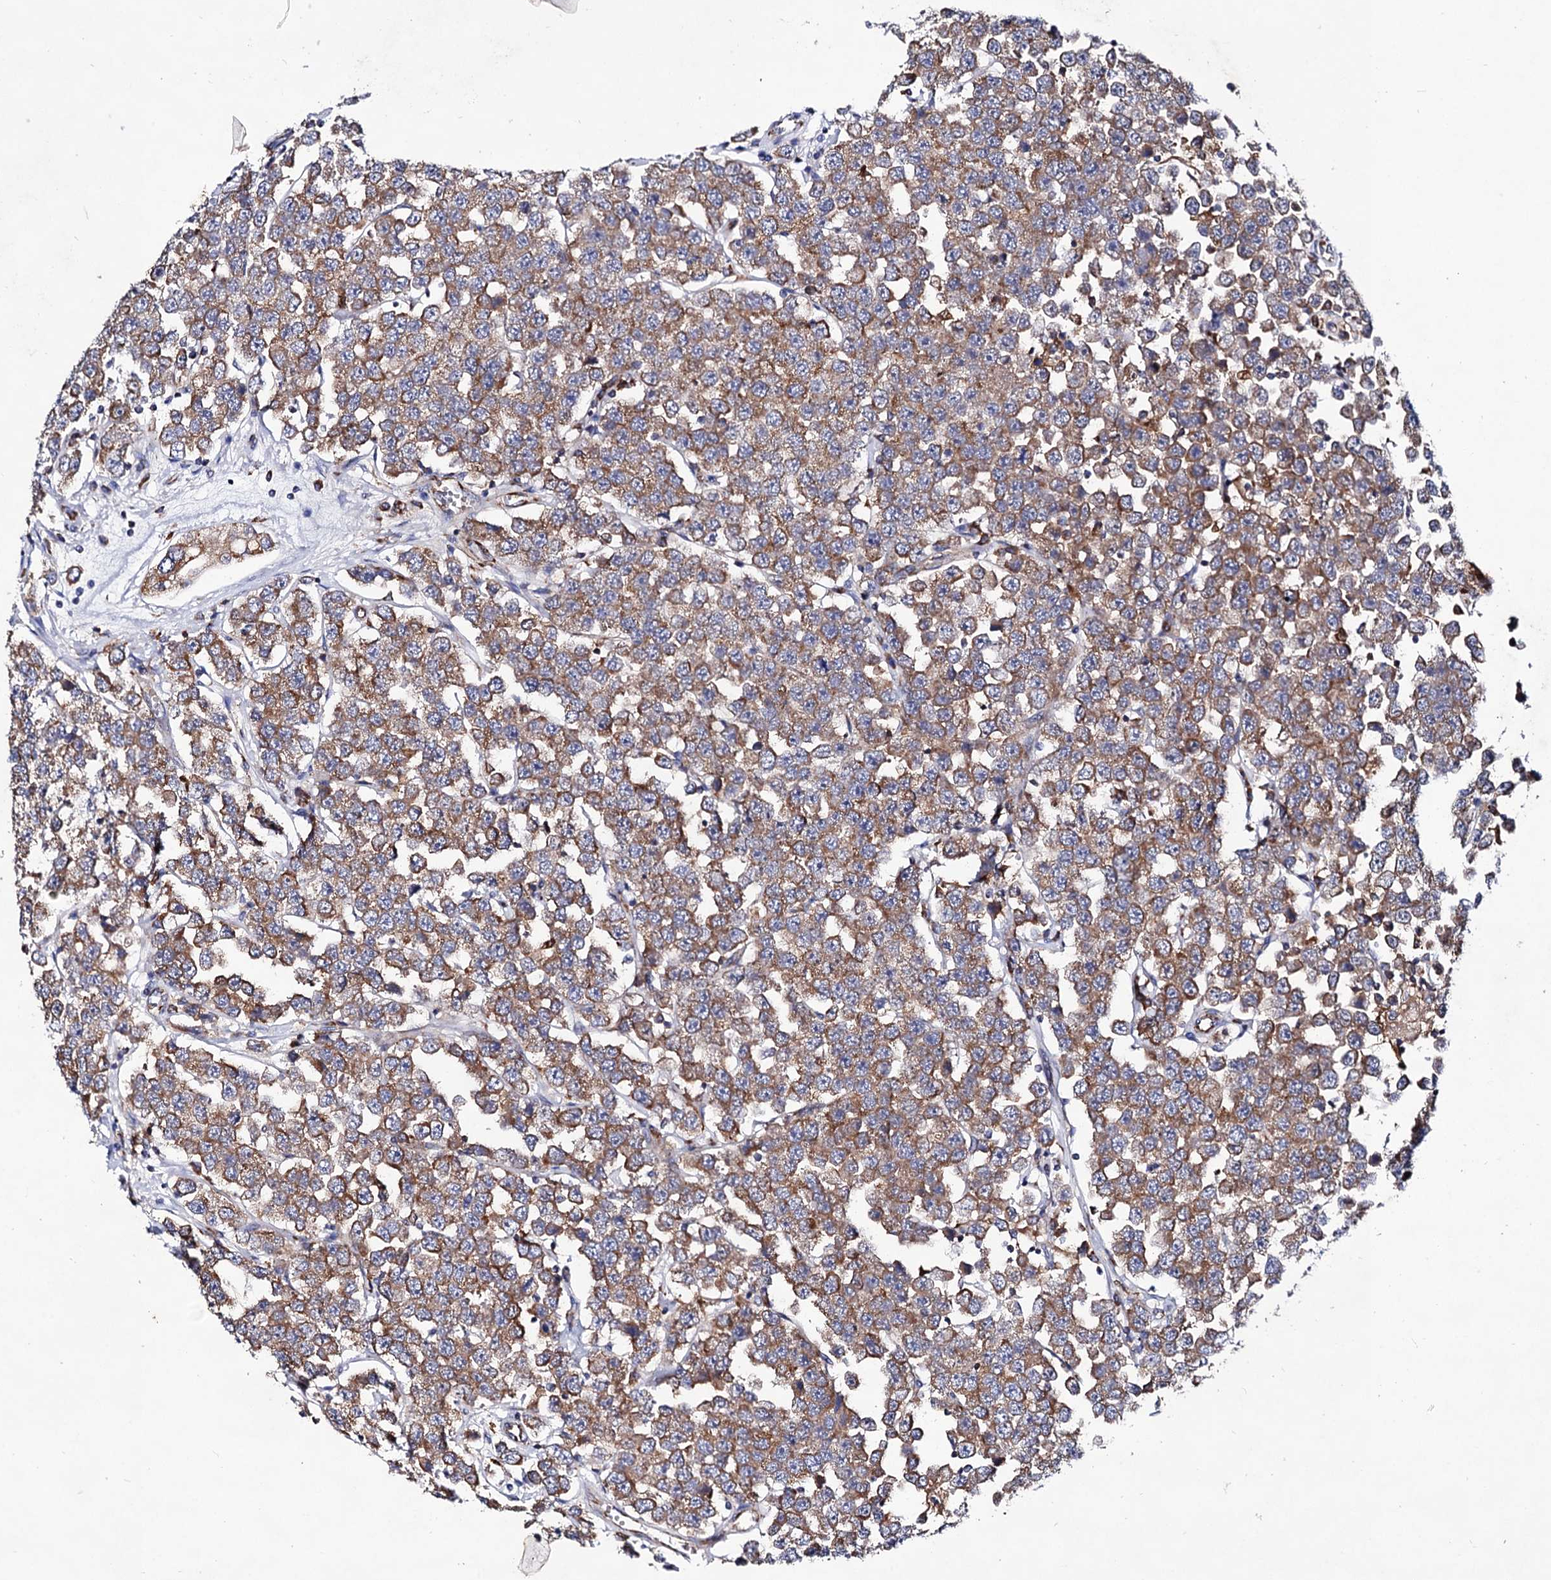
{"staining": {"intensity": "moderate", "quantity": ">75%", "location": "cytoplasmic/membranous"}, "tissue": "testis cancer", "cell_type": "Tumor cells", "image_type": "cancer", "snomed": [{"axis": "morphology", "description": "Seminoma, NOS"}, {"axis": "topography", "description": "Testis"}], "caption": "DAB (3,3'-diaminobenzidine) immunohistochemical staining of testis seminoma displays moderate cytoplasmic/membranous protein expression in approximately >75% of tumor cells. (IHC, brightfield microscopy, high magnification).", "gene": "ACAD9", "patient": {"sex": "male", "age": 28}}